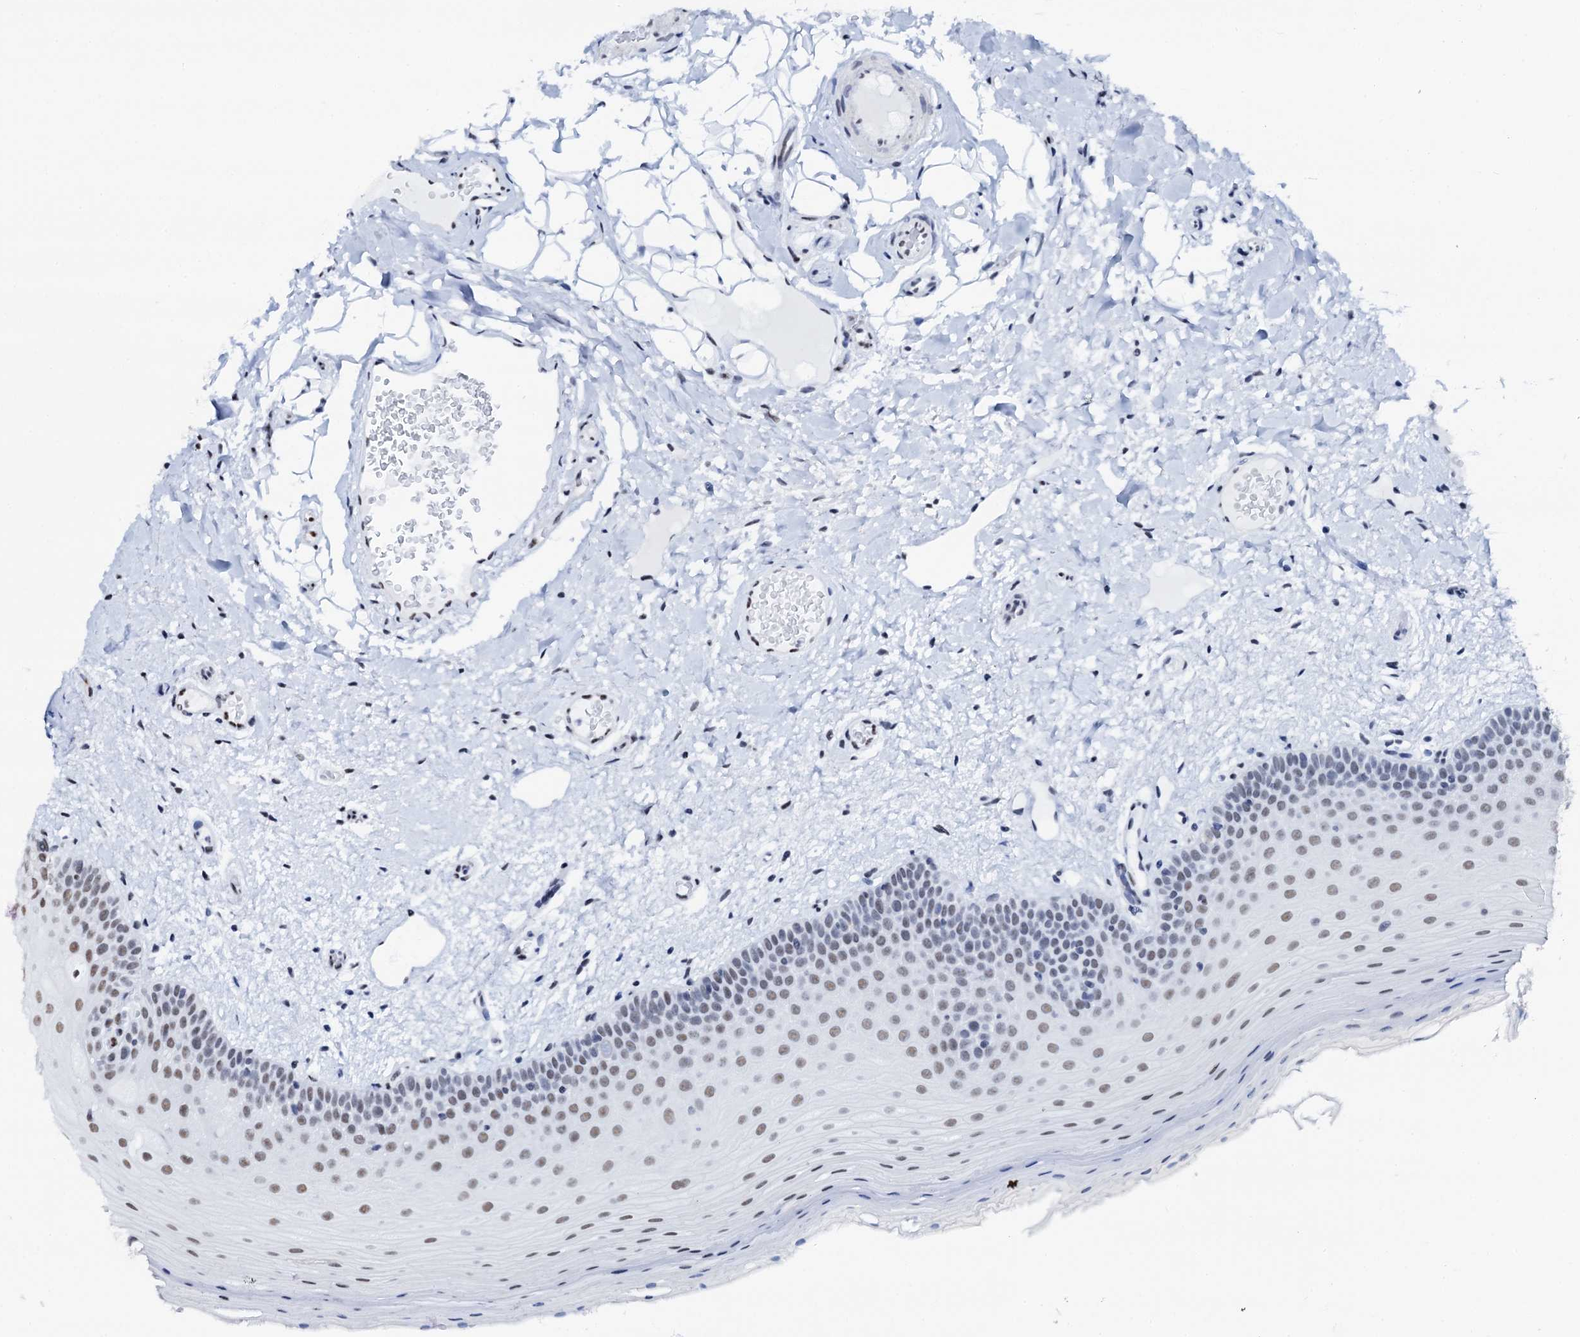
{"staining": {"intensity": "moderate", "quantity": ">75%", "location": "nuclear"}, "tissue": "oral mucosa", "cell_type": "Squamous epithelial cells", "image_type": "normal", "snomed": [{"axis": "morphology", "description": "Normal tissue, NOS"}, {"axis": "topography", "description": "Oral tissue"}, {"axis": "topography", "description": "Tounge, NOS"}], "caption": "High-magnification brightfield microscopy of normal oral mucosa stained with DAB (3,3'-diaminobenzidine) (brown) and counterstained with hematoxylin (blue). squamous epithelial cells exhibit moderate nuclear expression is seen in about>75% of cells.", "gene": "NKAPD1", "patient": {"sex": "male", "age": 47}}